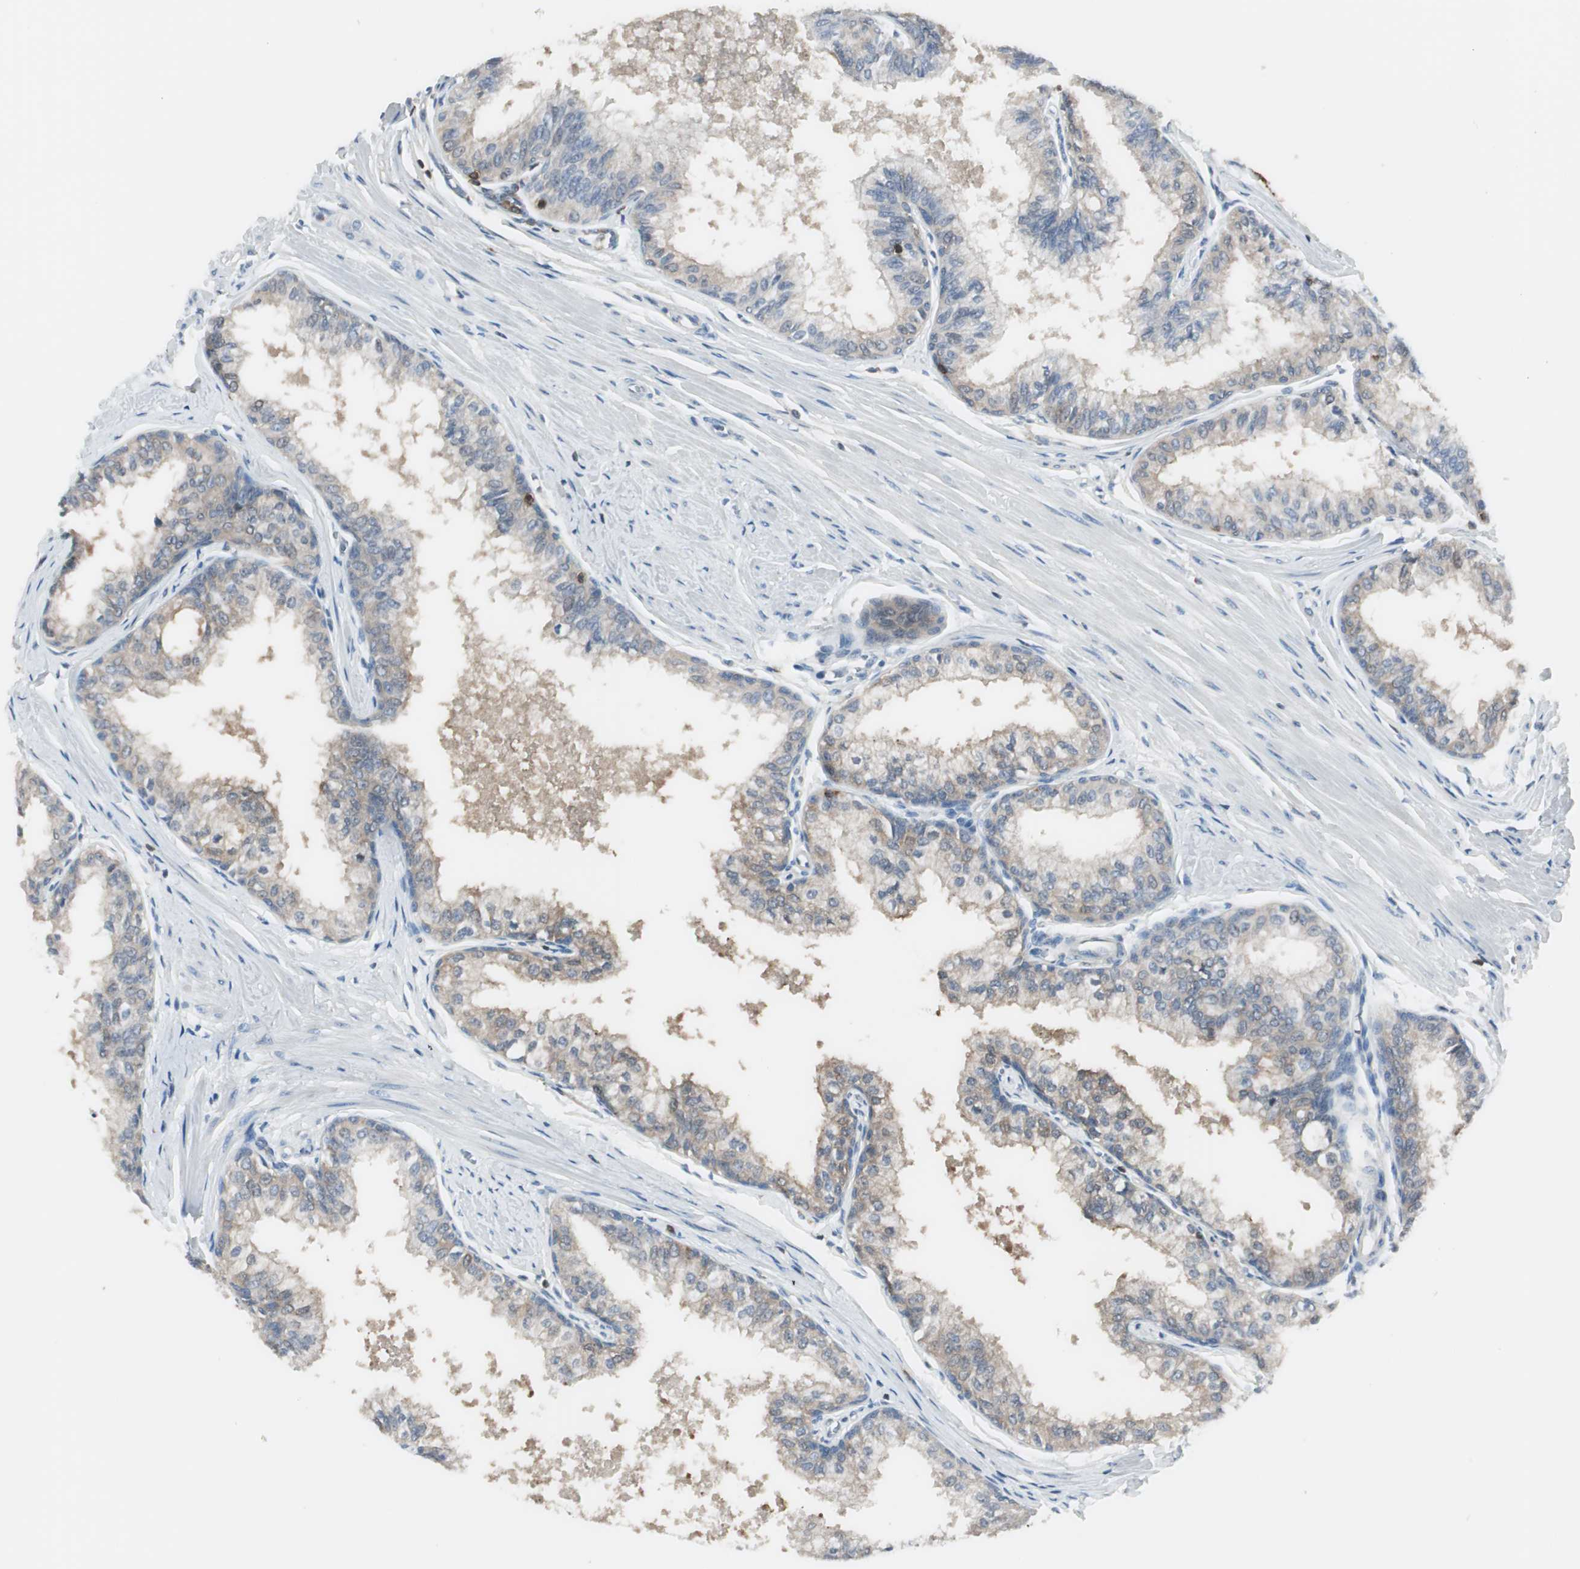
{"staining": {"intensity": "moderate", "quantity": "25%-75%", "location": "cytoplasmic/membranous"}, "tissue": "prostate", "cell_type": "Glandular cells", "image_type": "normal", "snomed": [{"axis": "morphology", "description": "Normal tissue, NOS"}, {"axis": "topography", "description": "Prostate"}, {"axis": "topography", "description": "Seminal veicle"}], "caption": "The image exhibits staining of normal prostate, revealing moderate cytoplasmic/membranous protein expression (brown color) within glandular cells. The staining is performed using DAB brown chromogen to label protein expression. The nuclei are counter-stained blue using hematoxylin.", "gene": "SLC9A3R1", "patient": {"sex": "male", "age": 60}}